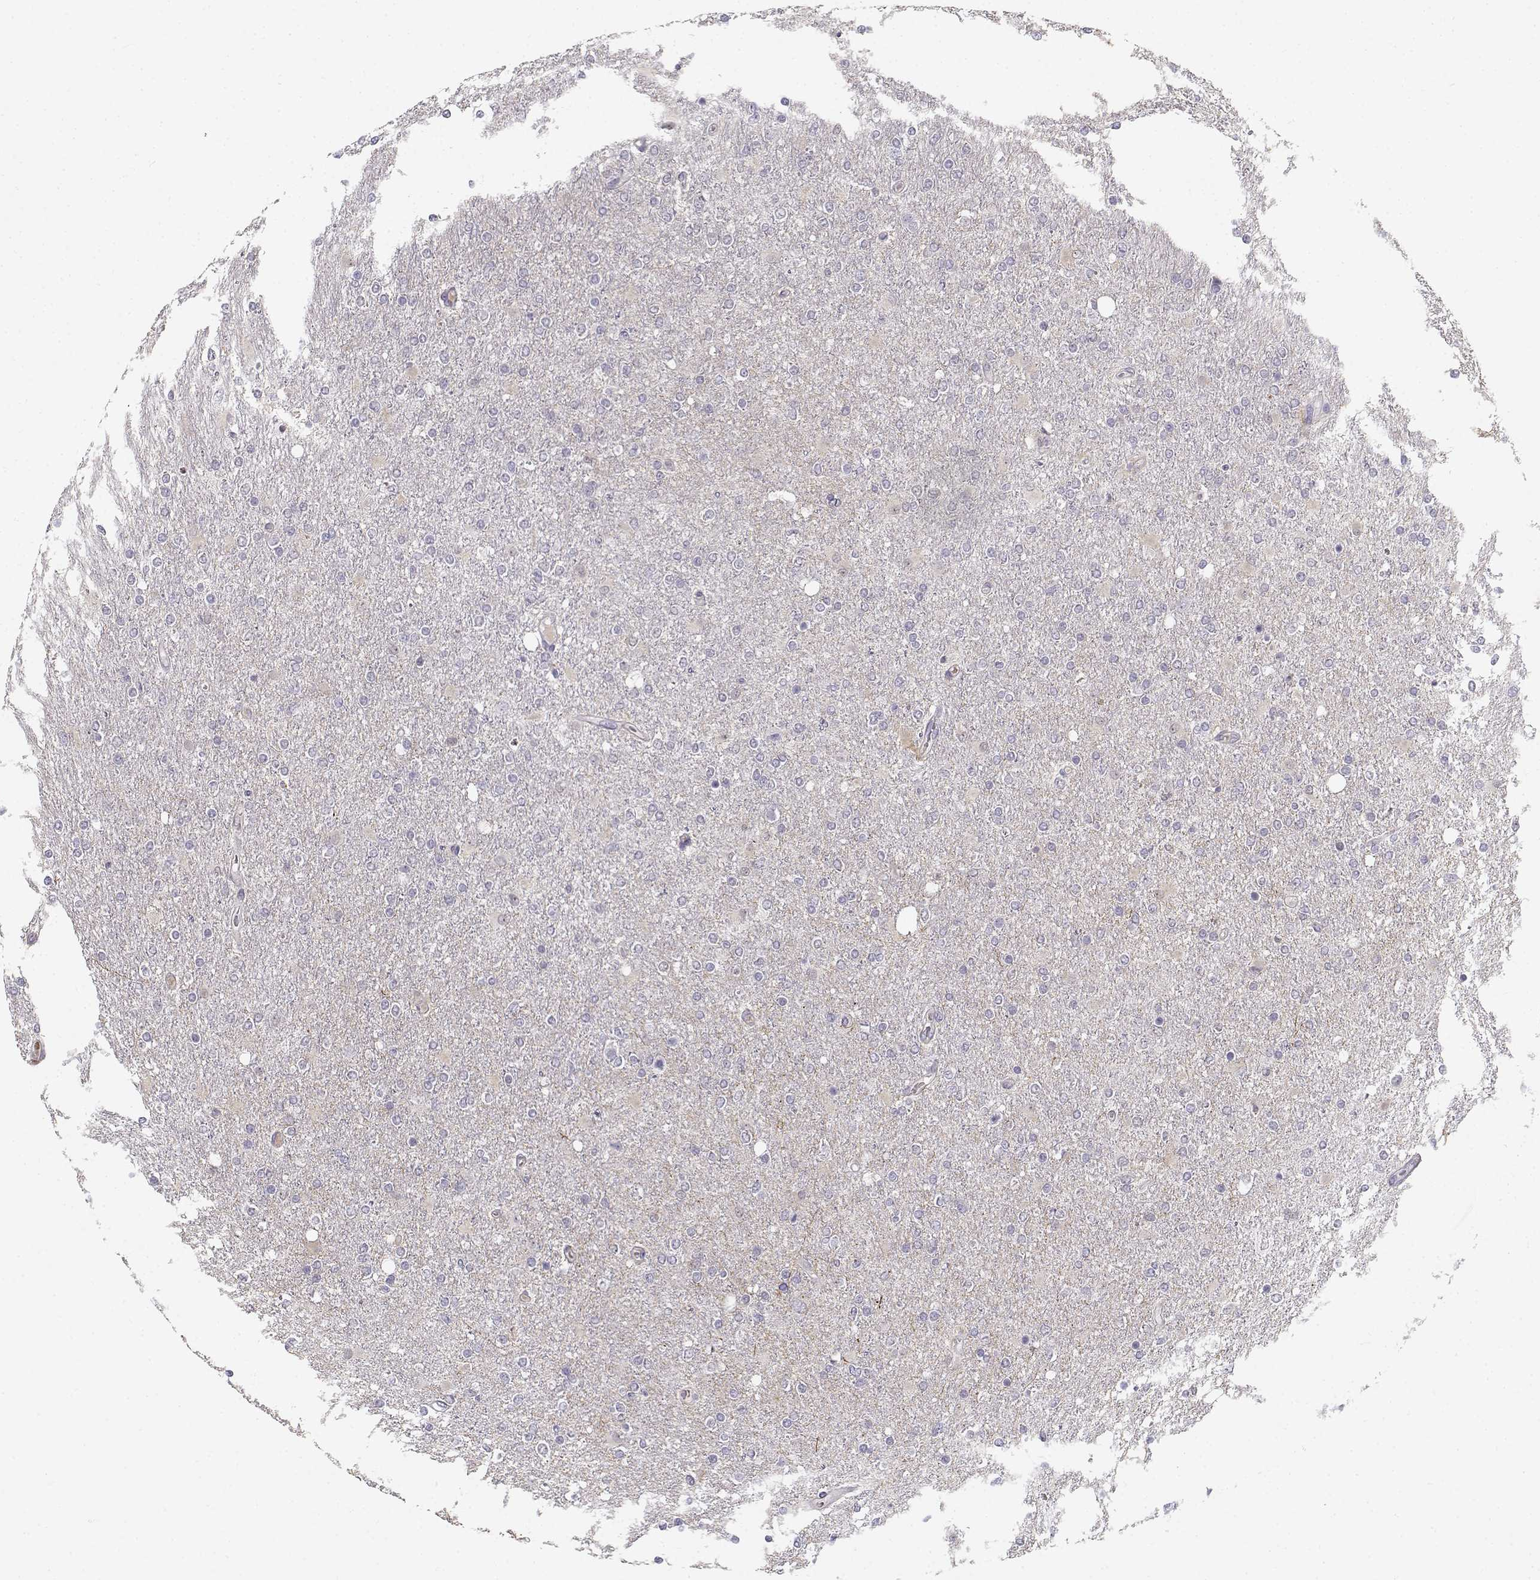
{"staining": {"intensity": "negative", "quantity": "none", "location": "none"}, "tissue": "glioma", "cell_type": "Tumor cells", "image_type": "cancer", "snomed": [{"axis": "morphology", "description": "Glioma, malignant, High grade"}, {"axis": "topography", "description": "Cerebral cortex"}], "caption": "Immunohistochemical staining of glioma reveals no significant expression in tumor cells.", "gene": "DDX25", "patient": {"sex": "male", "age": 70}}